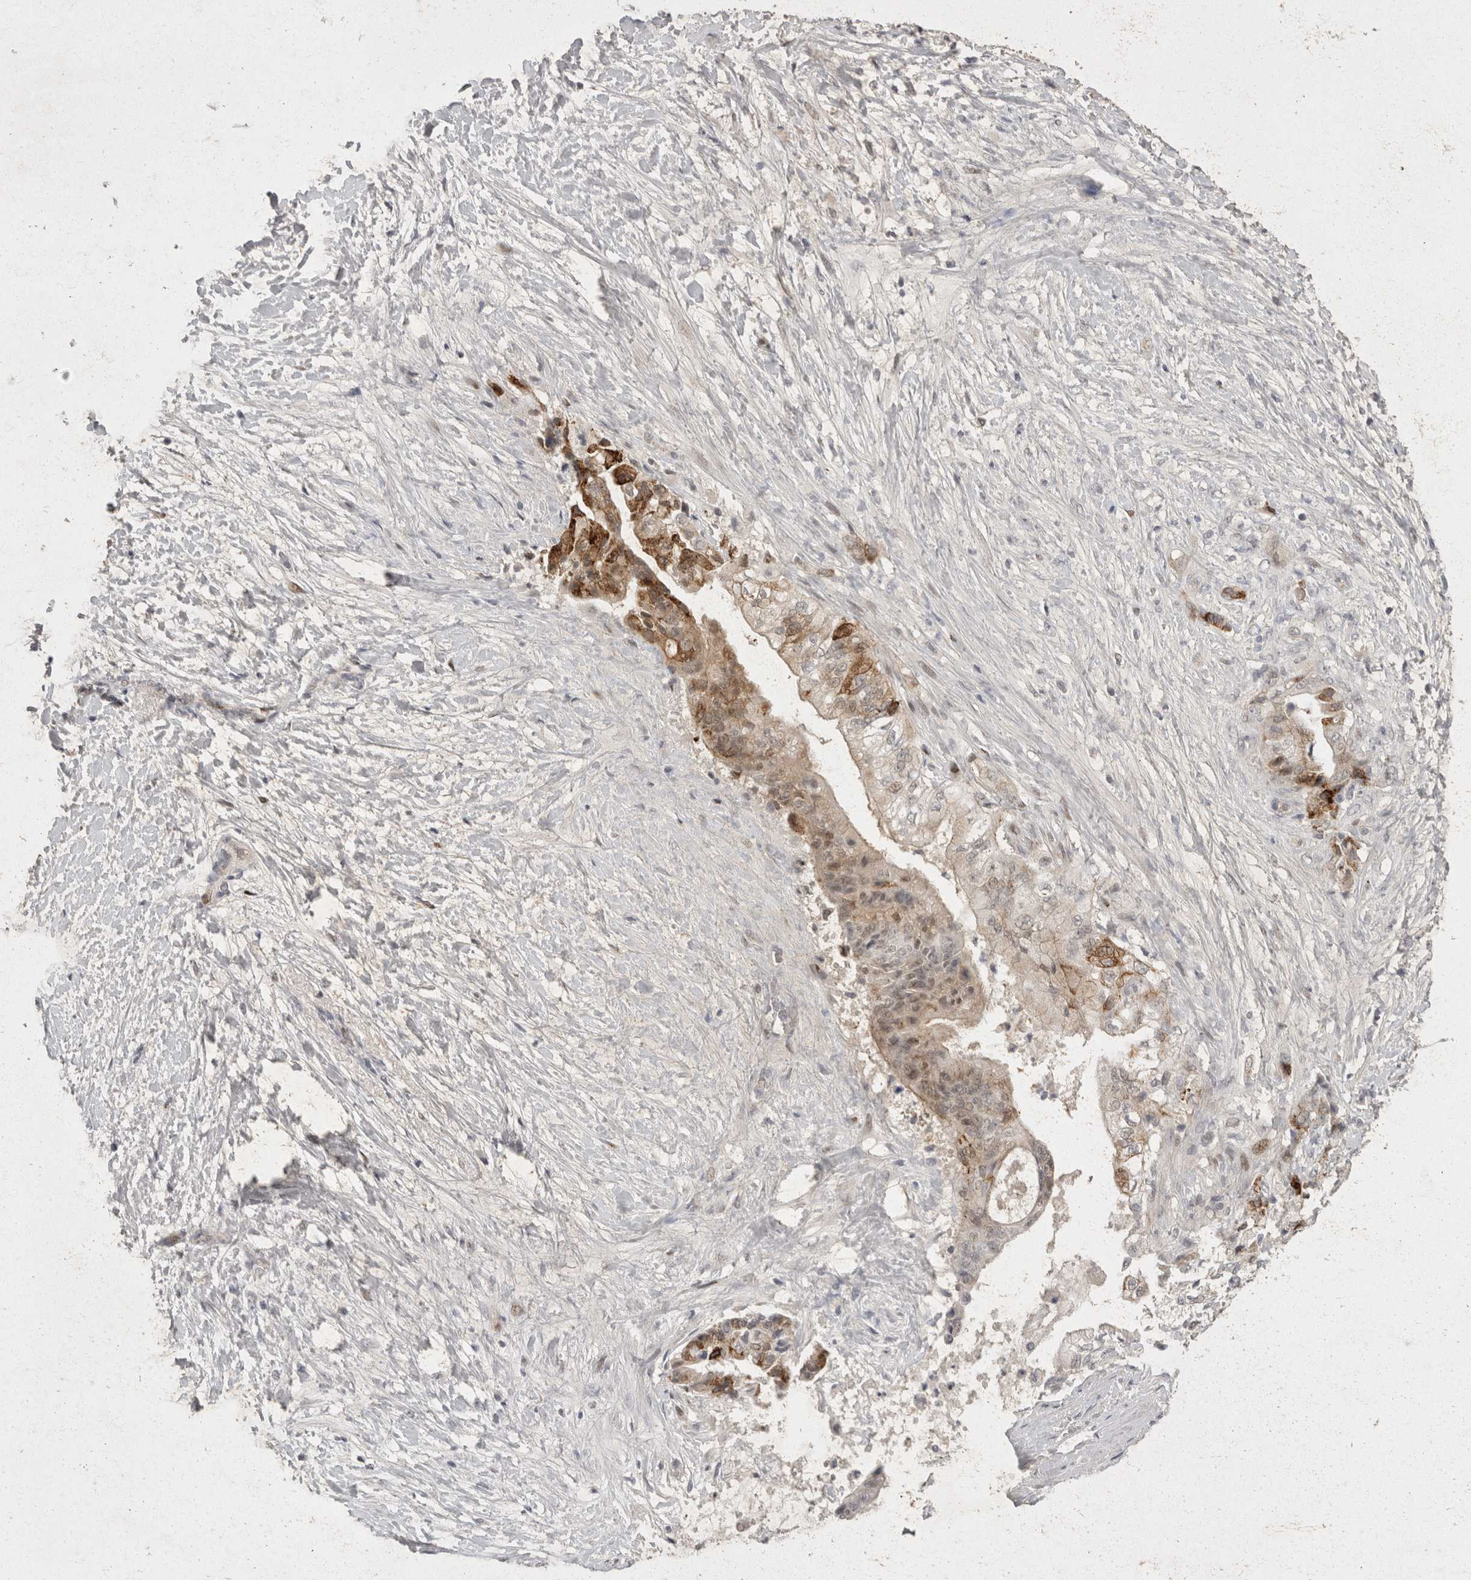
{"staining": {"intensity": "moderate", "quantity": "25%-75%", "location": "cytoplasmic/membranous"}, "tissue": "pancreatic cancer", "cell_type": "Tumor cells", "image_type": "cancer", "snomed": [{"axis": "morphology", "description": "Adenocarcinoma, NOS"}, {"axis": "topography", "description": "Pancreas"}], "caption": "This is a histology image of immunohistochemistry (IHC) staining of adenocarcinoma (pancreatic), which shows moderate expression in the cytoplasmic/membranous of tumor cells.", "gene": "TOM1L2", "patient": {"sex": "male", "age": 59}}